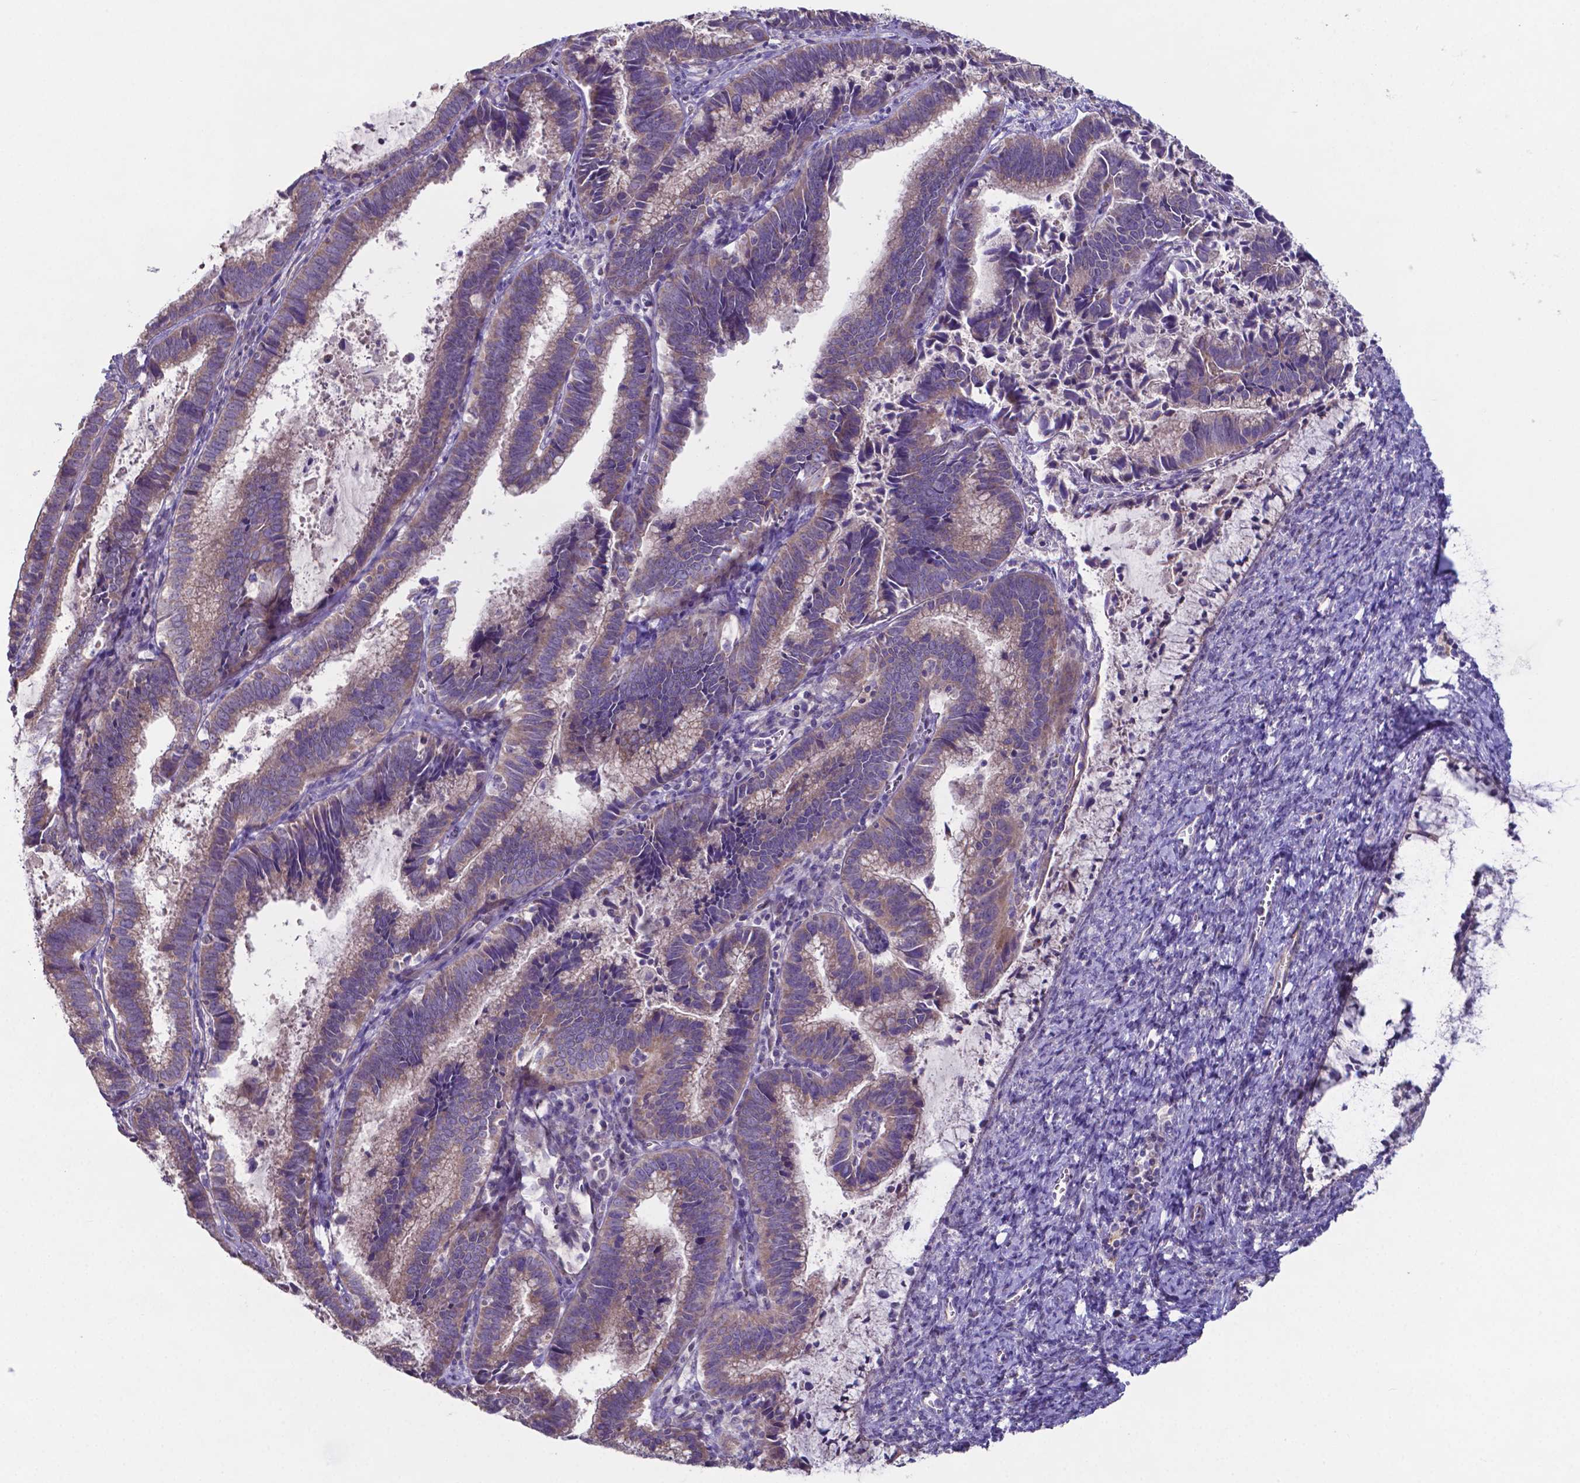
{"staining": {"intensity": "moderate", "quantity": ">75%", "location": "cytoplasmic/membranous"}, "tissue": "cervical cancer", "cell_type": "Tumor cells", "image_type": "cancer", "snomed": [{"axis": "morphology", "description": "Adenocarcinoma, NOS"}, {"axis": "topography", "description": "Cervix"}], "caption": "Moderate cytoplasmic/membranous protein expression is present in approximately >75% of tumor cells in cervical cancer (adenocarcinoma).", "gene": "TYRO3", "patient": {"sex": "female", "age": 61}}